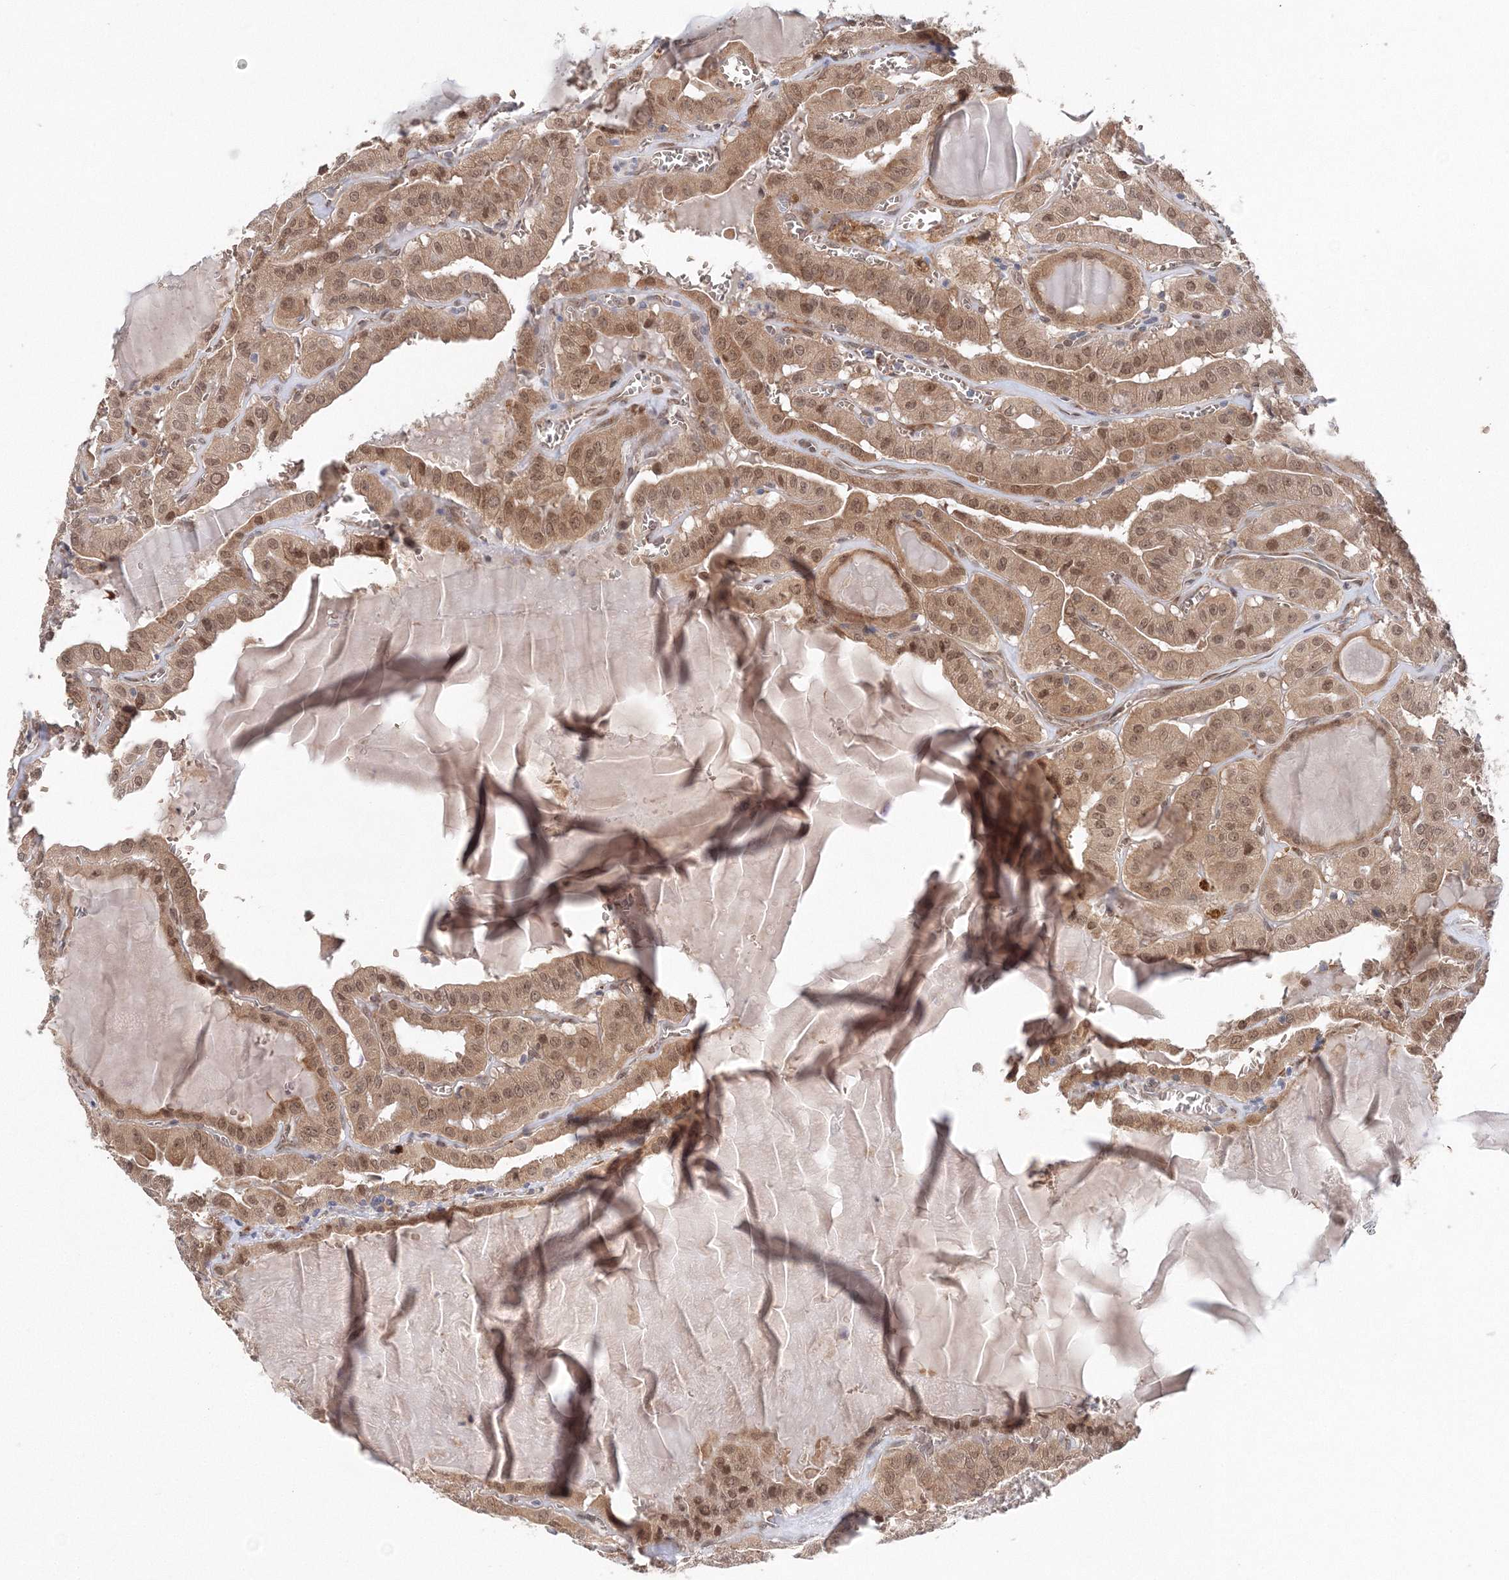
{"staining": {"intensity": "moderate", "quantity": ">75%", "location": "cytoplasmic/membranous,nuclear"}, "tissue": "thyroid cancer", "cell_type": "Tumor cells", "image_type": "cancer", "snomed": [{"axis": "morphology", "description": "Papillary adenocarcinoma, NOS"}, {"axis": "topography", "description": "Thyroid gland"}], "caption": "The histopathology image reveals a brown stain indicating the presence of a protein in the cytoplasmic/membranous and nuclear of tumor cells in papillary adenocarcinoma (thyroid).", "gene": "DIS3L2", "patient": {"sex": "male", "age": 52}}